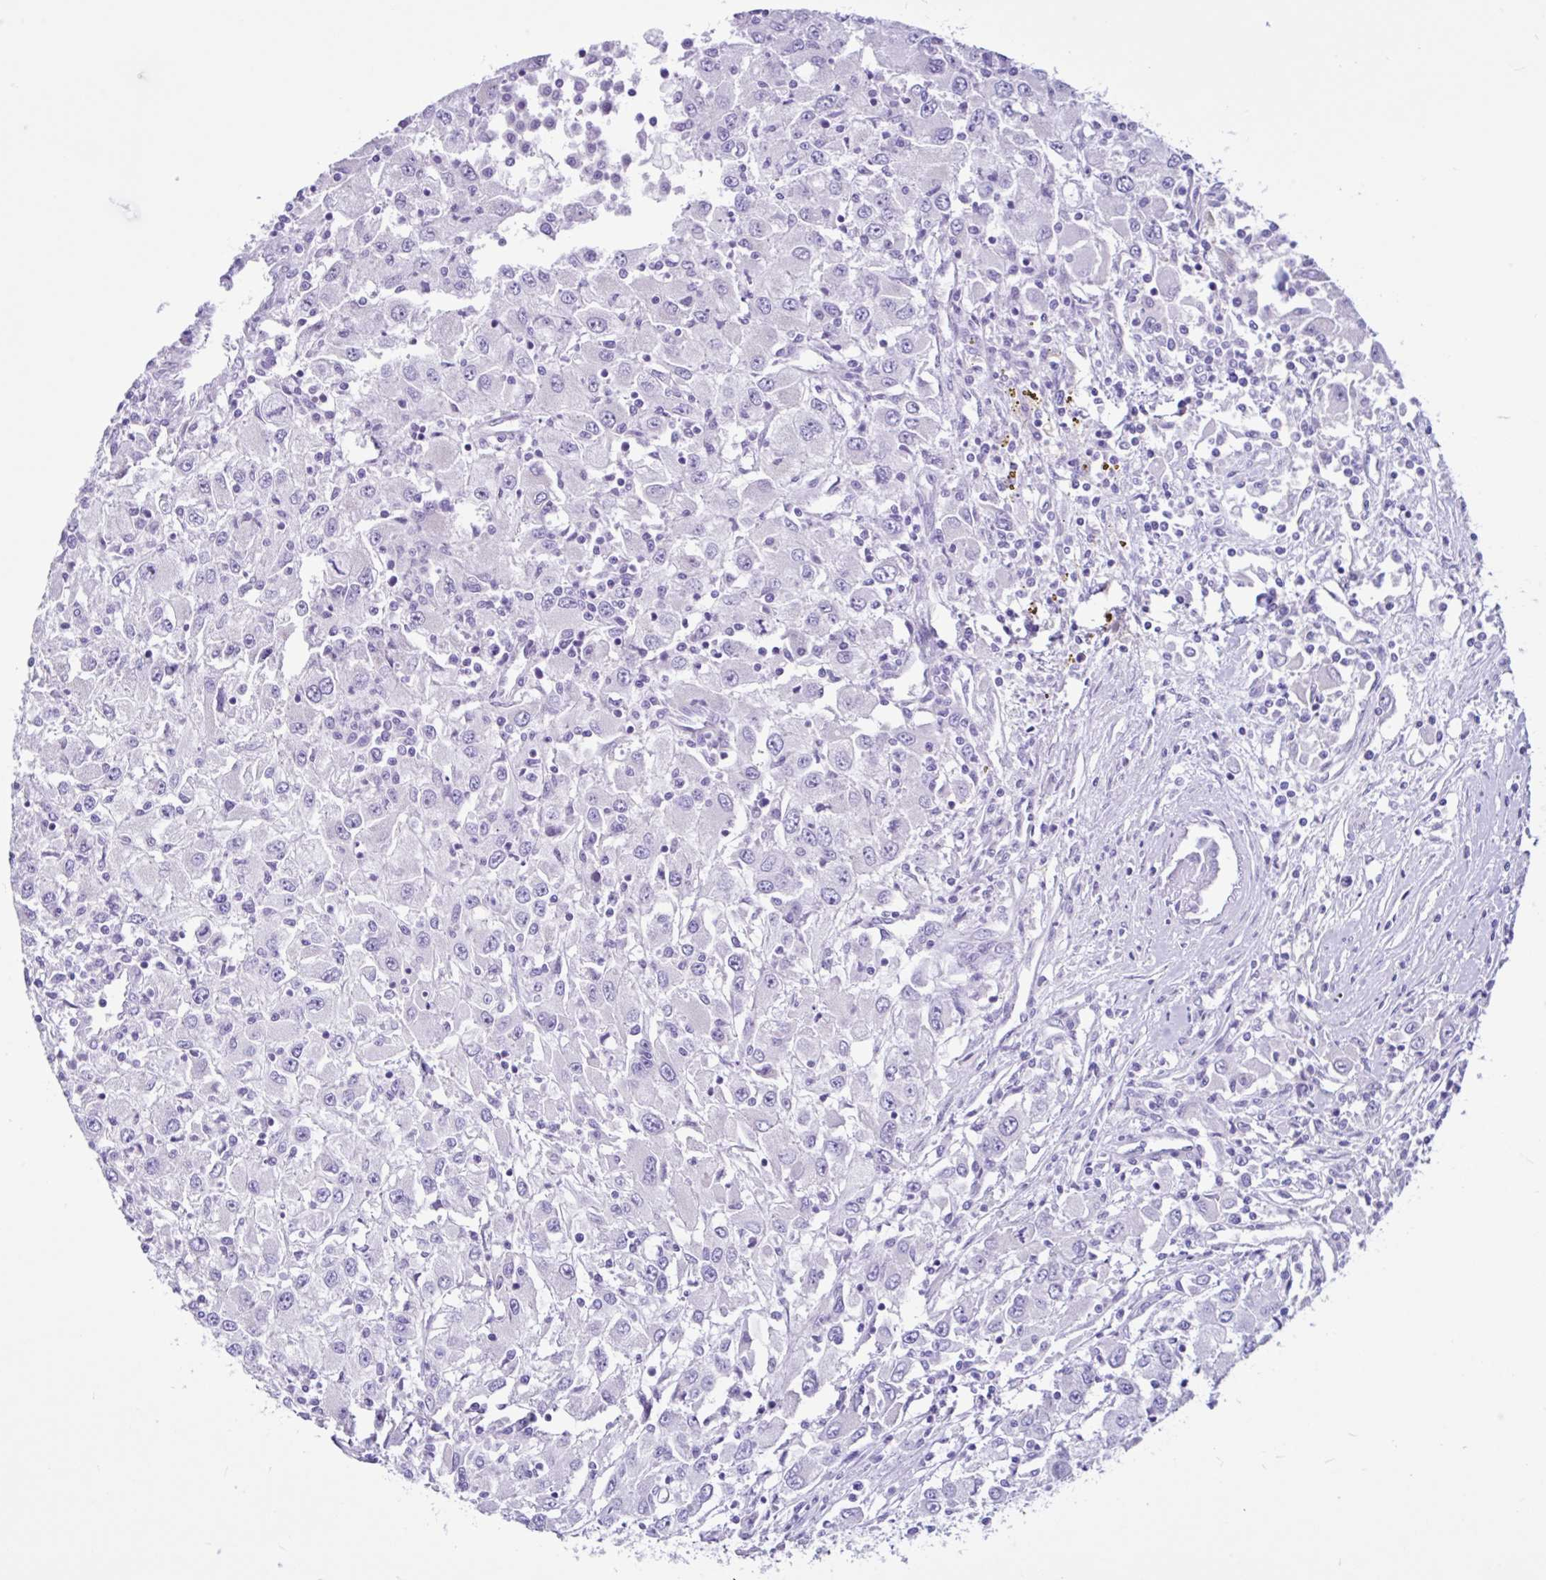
{"staining": {"intensity": "negative", "quantity": "none", "location": "none"}, "tissue": "renal cancer", "cell_type": "Tumor cells", "image_type": "cancer", "snomed": [{"axis": "morphology", "description": "Adenocarcinoma, NOS"}, {"axis": "topography", "description": "Kidney"}], "caption": "A histopathology image of human renal adenocarcinoma is negative for staining in tumor cells.", "gene": "CYP19A1", "patient": {"sex": "female", "age": 67}}